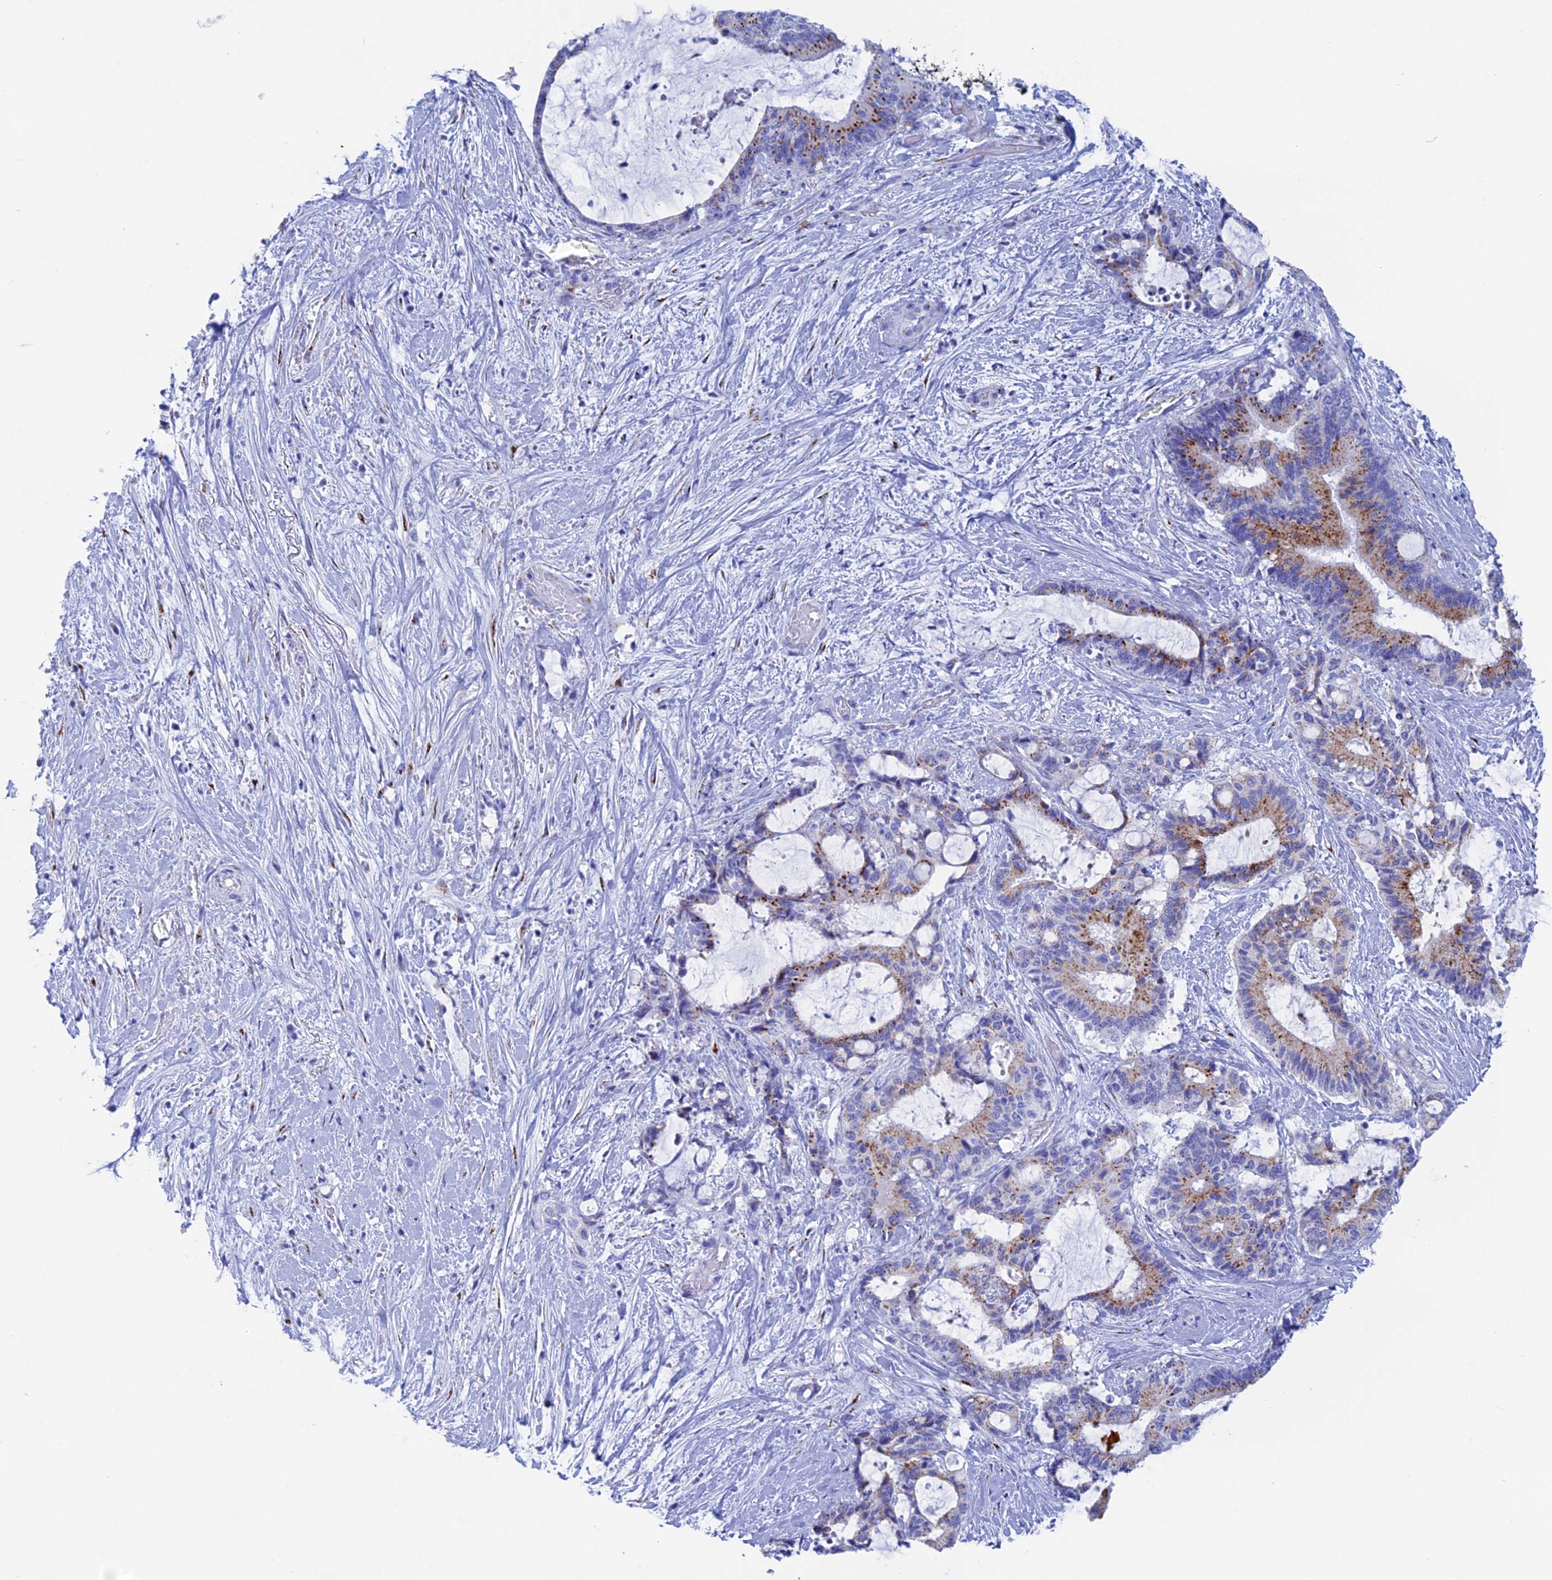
{"staining": {"intensity": "moderate", "quantity": ">75%", "location": "cytoplasmic/membranous"}, "tissue": "liver cancer", "cell_type": "Tumor cells", "image_type": "cancer", "snomed": [{"axis": "morphology", "description": "Normal tissue, NOS"}, {"axis": "morphology", "description": "Cholangiocarcinoma"}, {"axis": "topography", "description": "Liver"}, {"axis": "topography", "description": "Peripheral nerve tissue"}], "caption": "Tumor cells exhibit moderate cytoplasmic/membranous positivity in about >75% of cells in cholangiocarcinoma (liver).", "gene": "ERICH4", "patient": {"sex": "female", "age": 73}}